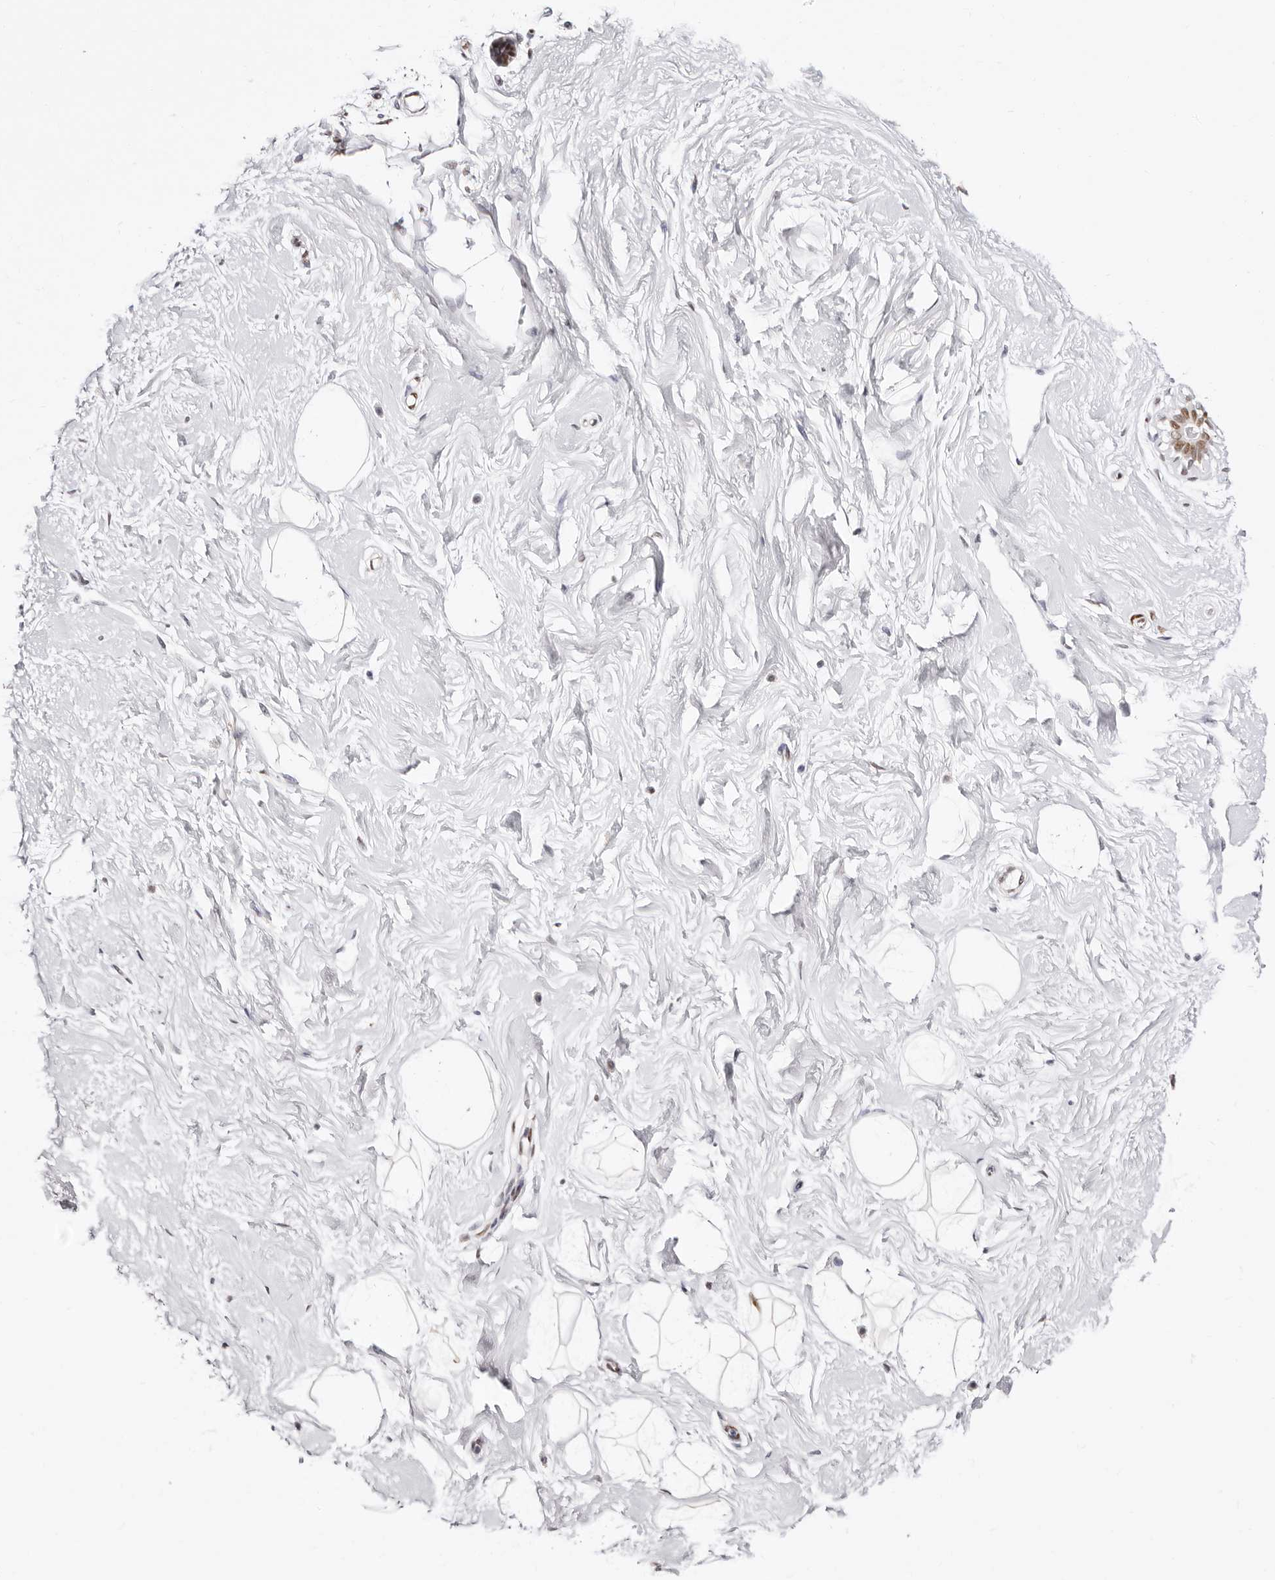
{"staining": {"intensity": "negative", "quantity": "none", "location": "none"}, "tissue": "breast", "cell_type": "Adipocytes", "image_type": "normal", "snomed": [{"axis": "morphology", "description": "Normal tissue, NOS"}, {"axis": "morphology", "description": "Adenoma, NOS"}, {"axis": "topography", "description": "Breast"}], "caption": "Normal breast was stained to show a protein in brown. There is no significant expression in adipocytes.", "gene": "TKT", "patient": {"sex": "female", "age": 23}}